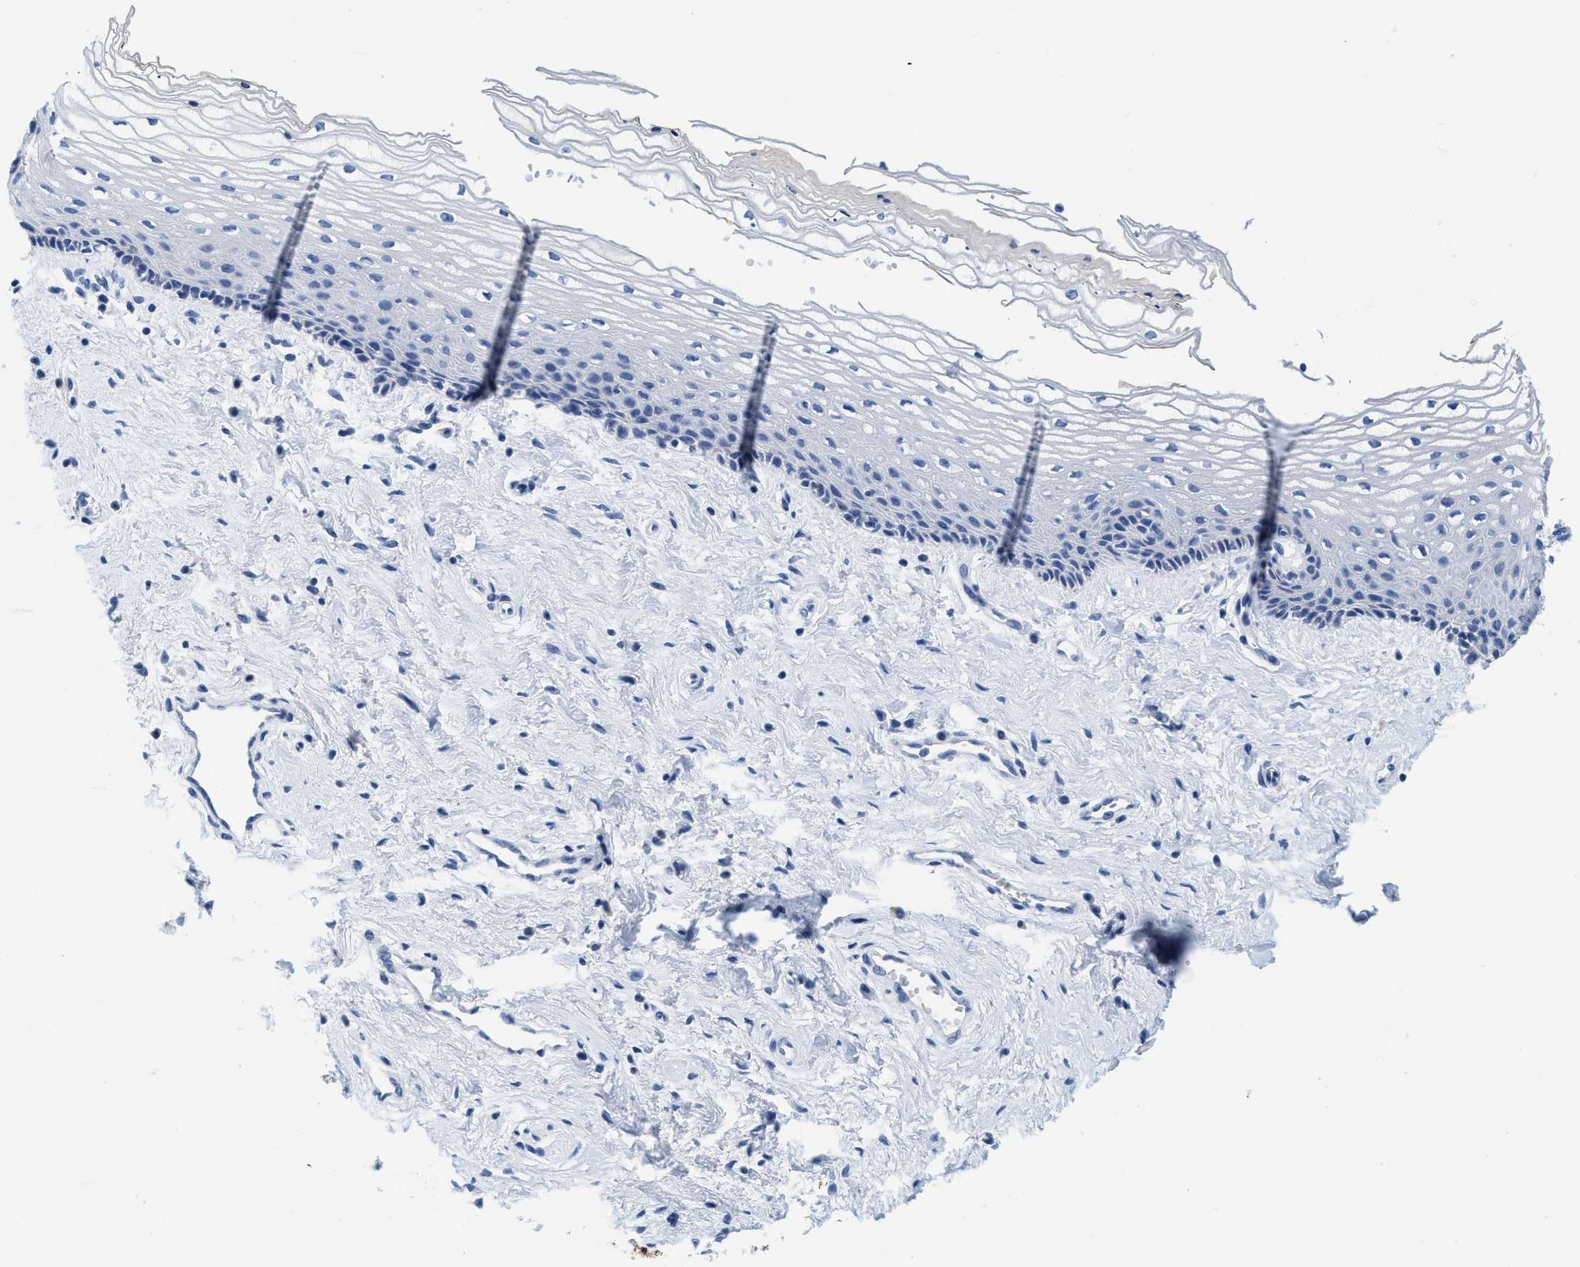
{"staining": {"intensity": "negative", "quantity": "none", "location": "none"}, "tissue": "vagina", "cell_type": "Squamous epithelial cells", "image_type": "normal", "snomed": [{"axis": "morphology", "description": "Normal tissue, NOS"}, {"axis": "topography", "description": "Vagina"}], "caption": "There is no significant positivity in squamous epithelial cells of vagina. The staining is performed using DAB brown chromogen with nuclei counter-stained in using hematoxylin.", "gene": "TTC3", "patient": {"sex": "female", "age": 46}}